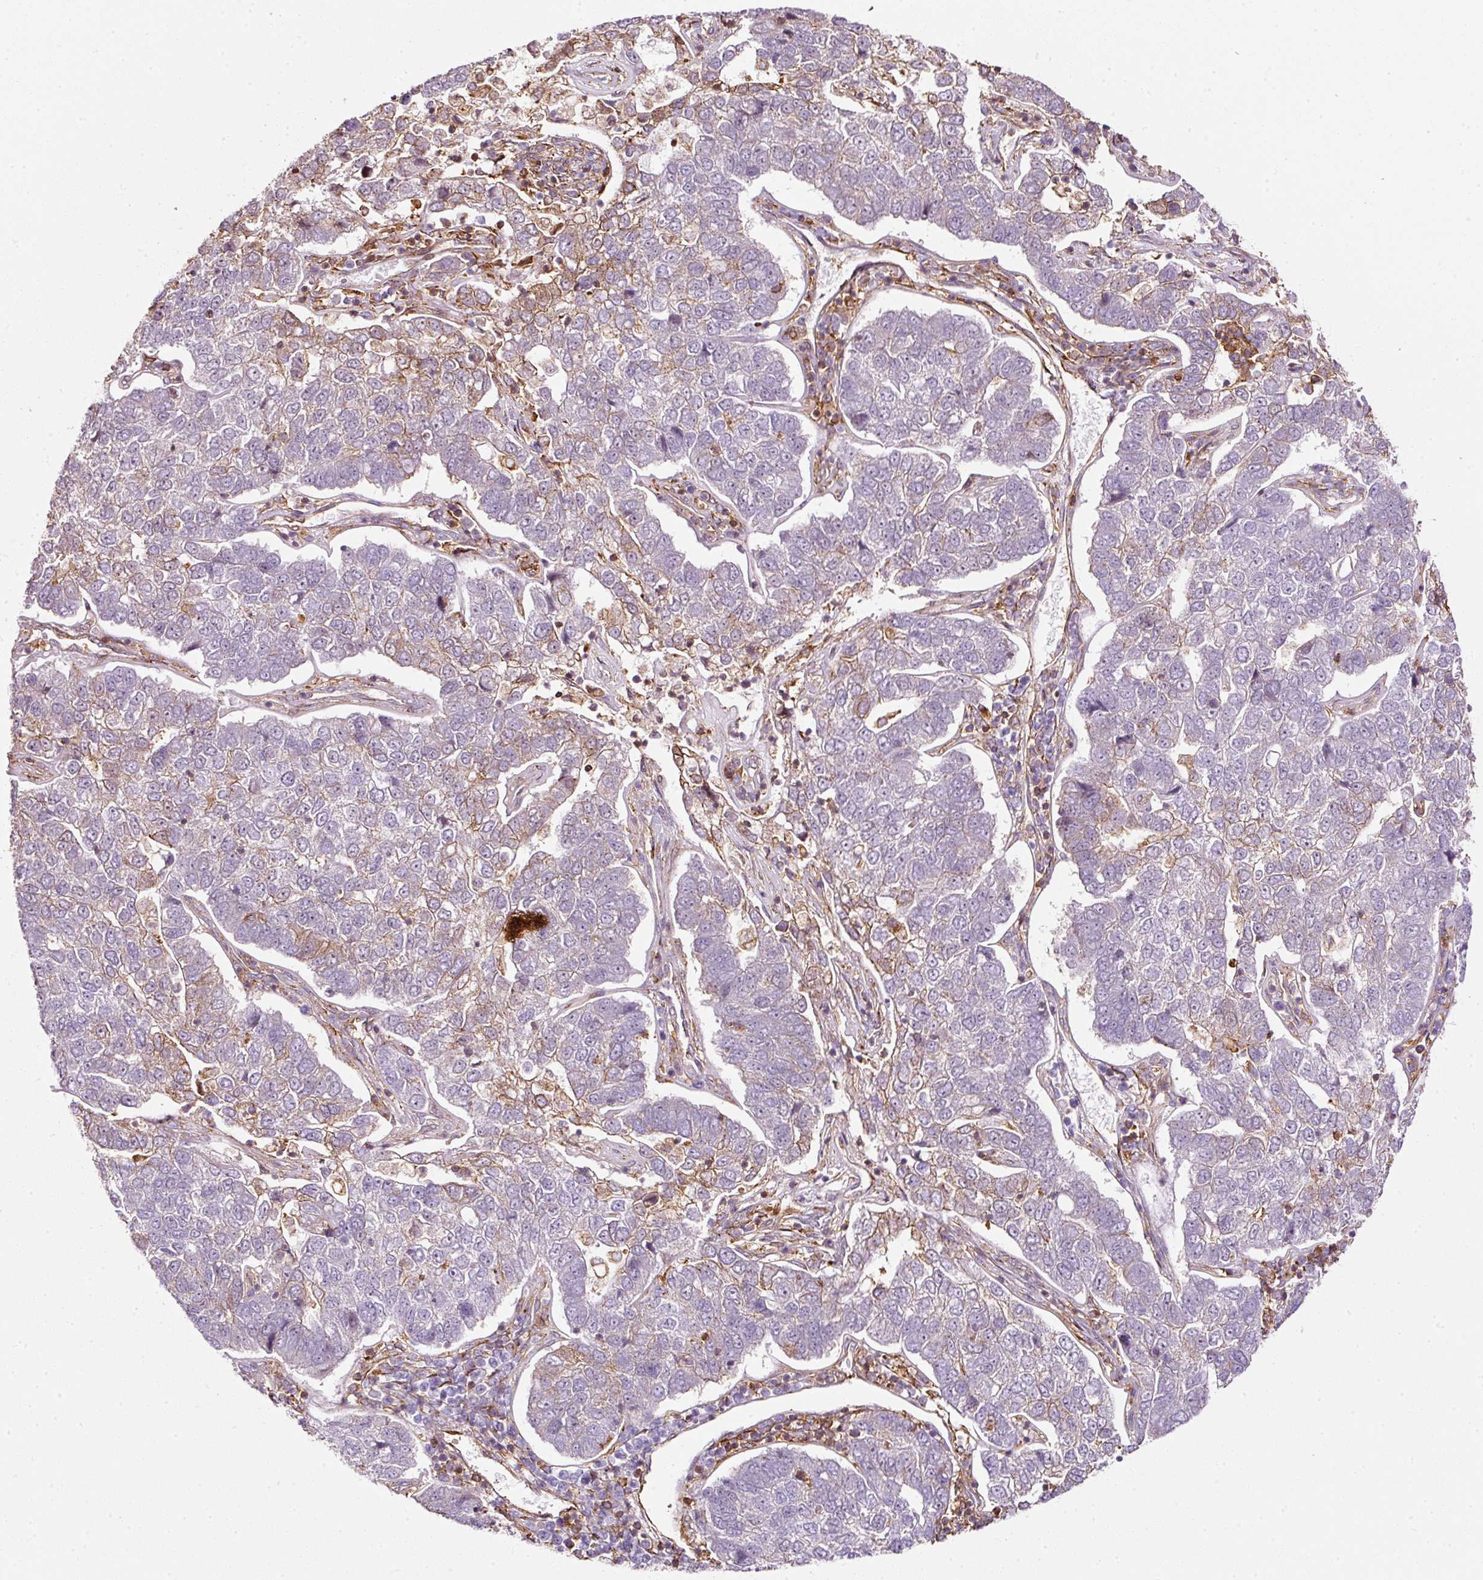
{"staining": {"intensity": "moderate", "quantity": "<25%", "location": "cytoplasmic/membranous"}, "tissue": "pancreatic cancer", "cell_type": "Tumor cells", "image_type": "cancer", "snomed": [{"axis": "morphology", "description": "Adenocarcinoma, NOS"}, {"axis": "topography", "description": "Pancreas"}], "caption": "IHC image of neoplastic tissue: human pancreatic cancer stained using immunohistochemistry demonstrates low levels of moderate protein expression localized specifically in the cytoplasmic/membranous of tumor cells, appearing as a cytoplasmic/membranous brown color.", "gene": "SCNM1", "patient": {"sex": "female", "age": 61}}